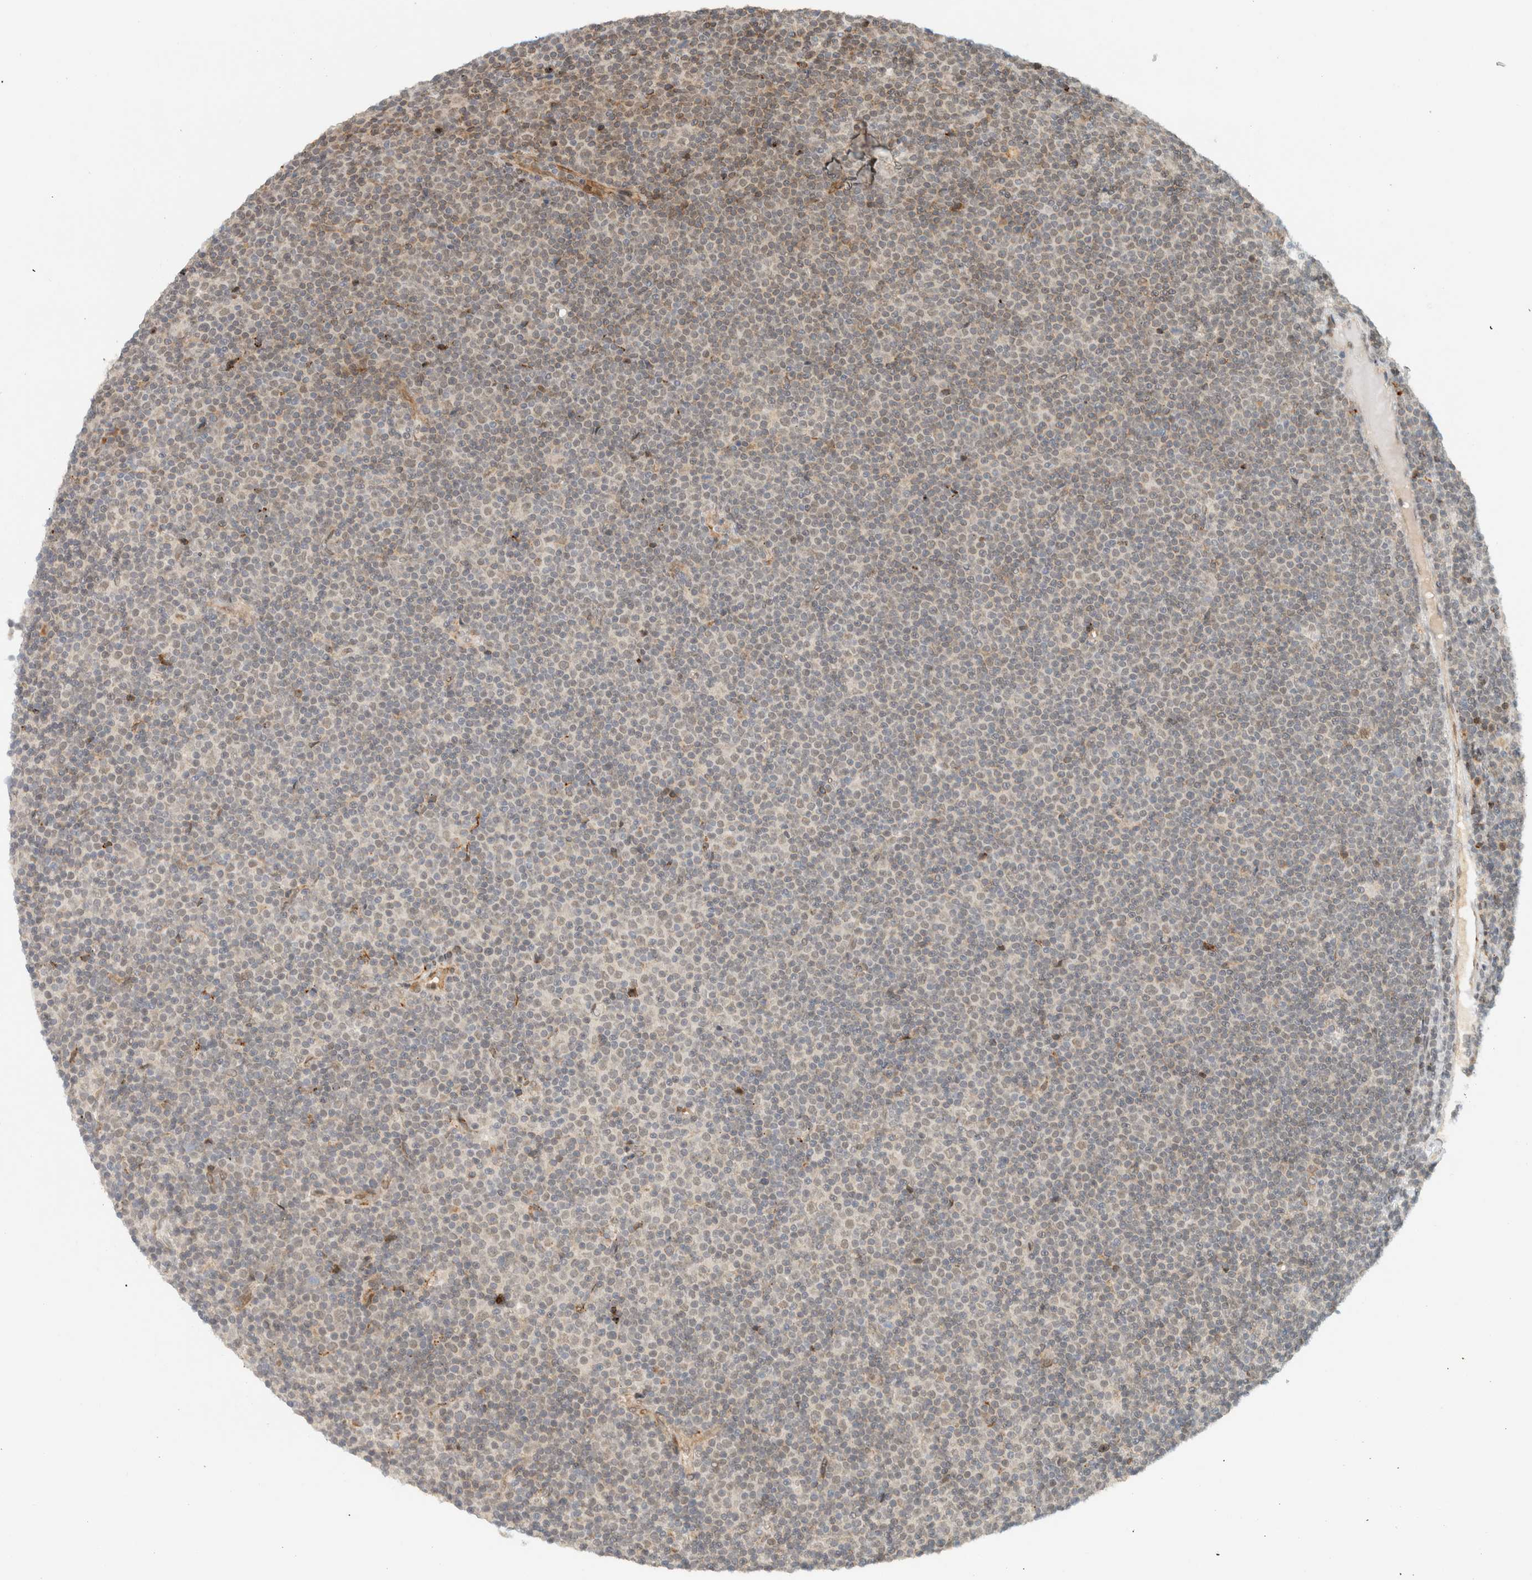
{"staining": {"intensity": "weak", "quantity": "25%-75%", "location": "nuclear"}, "tissue": "lymphoma", "cell_type": "Tumor cells", "image_type": "cancer", "snomed": [{"axis": "morphology", "description": "Malignant lymphoma, non-Hodgkin's type, Low grade"}, {"axis": "topography", "description": "Lymph node"}], "caption": "Immunohistochemical staining of malignant lymphoma, non-Hodgkin's type (low-grade) exhibits low levels of weak nuclear protein staining in approximately 25%-75% of tumor cells.", "gene": "ITPRID1", "patient": {"sex": "female", "age": 67}}